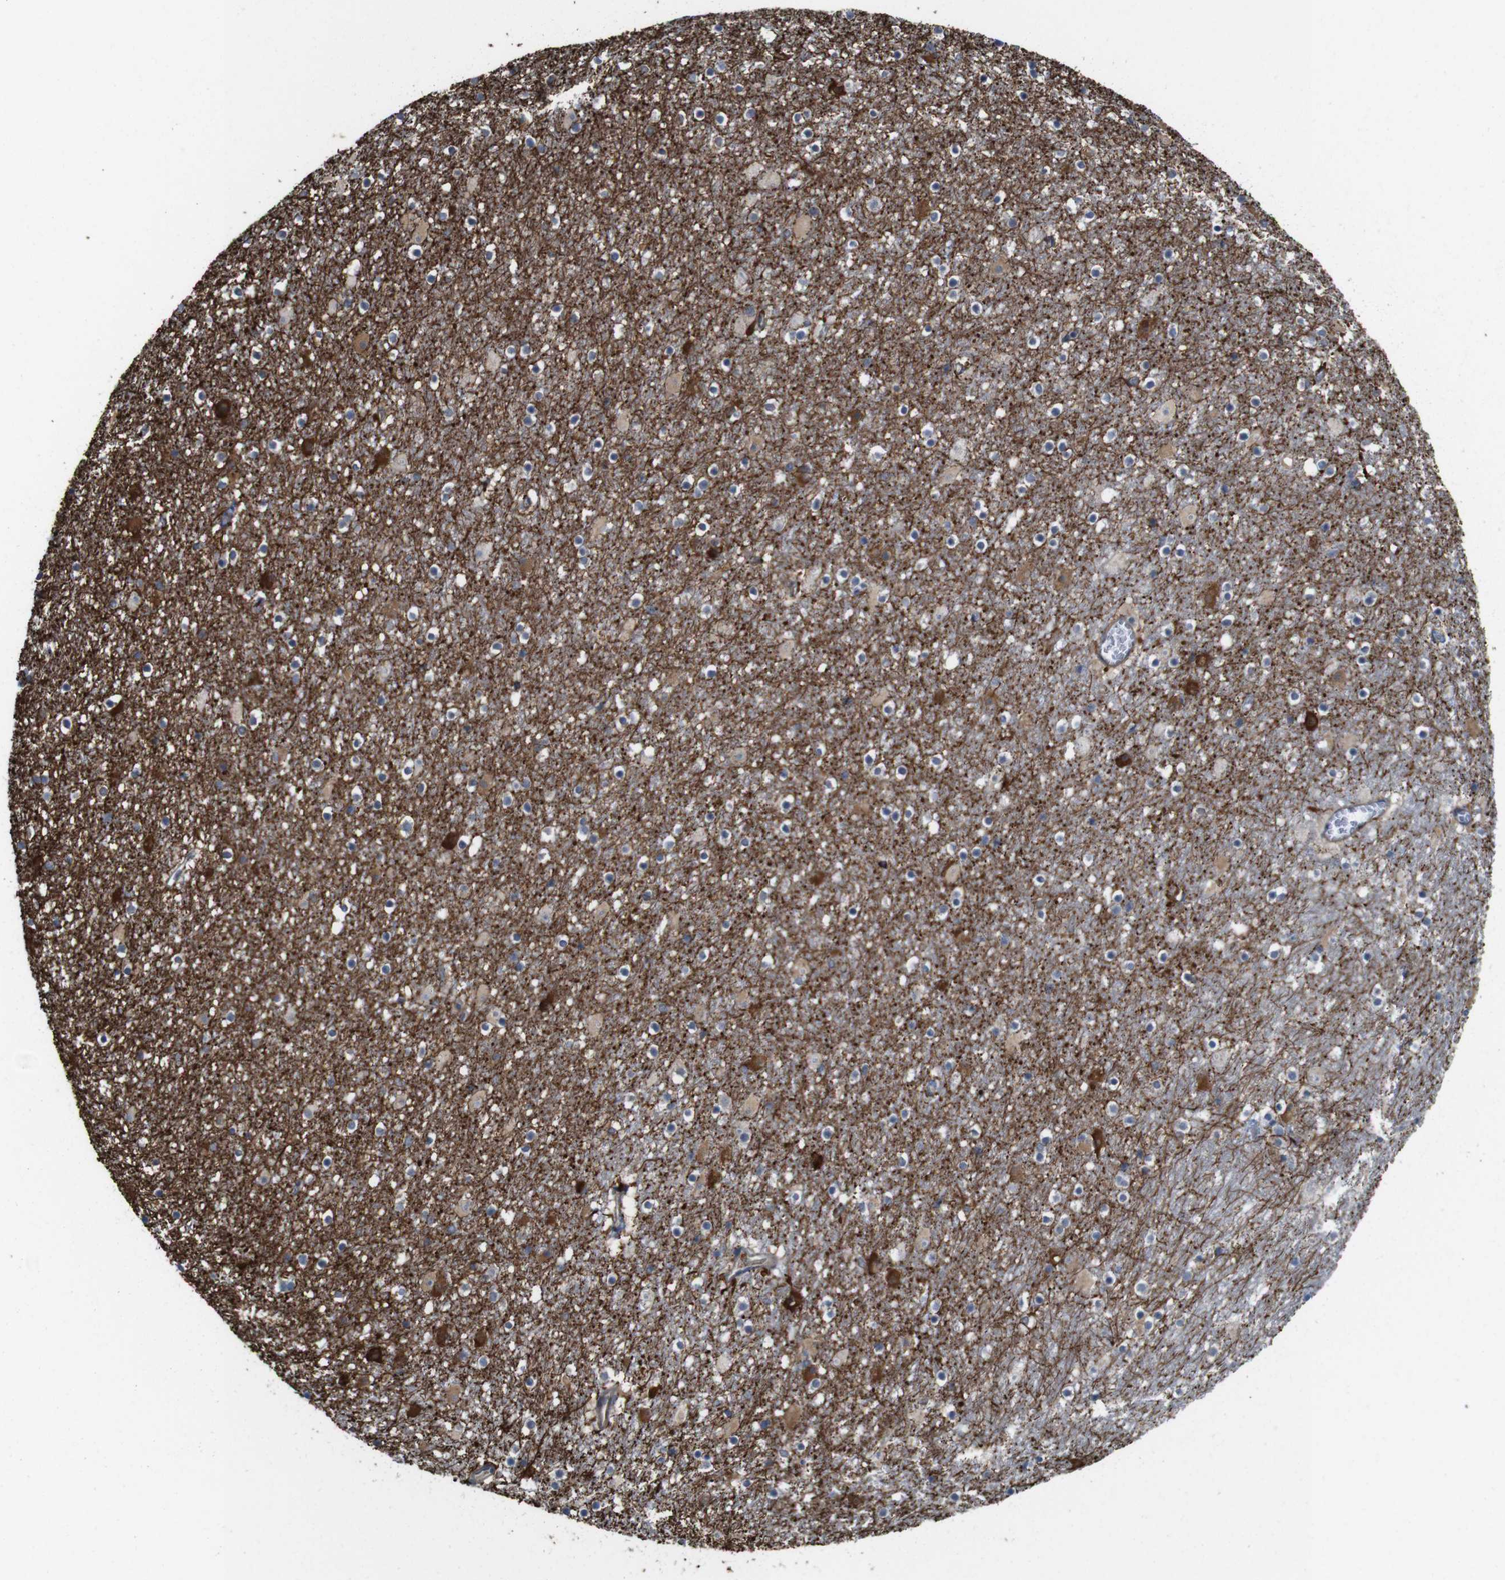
{"staining": {"intensity": "strong", "quantity": "<25%", "location": "cytoplasmic/membranous"}, "tissue": "caudate", "cell_type": "Glial cells", "image_type": "normal", "snomed": [{"axis": "morphology", "description": "Normal tissue, NOS"}, {"axis": "topography", "description": "Lateral ventricle wall"}], "caption": "This image reveals IHC staining of benign human caudate, with medium strong cytoplasmic/membranous positivity in about <25% of glial cells.", "gene": "CDC34", "patient": {"sex": "male", "age": 45}}